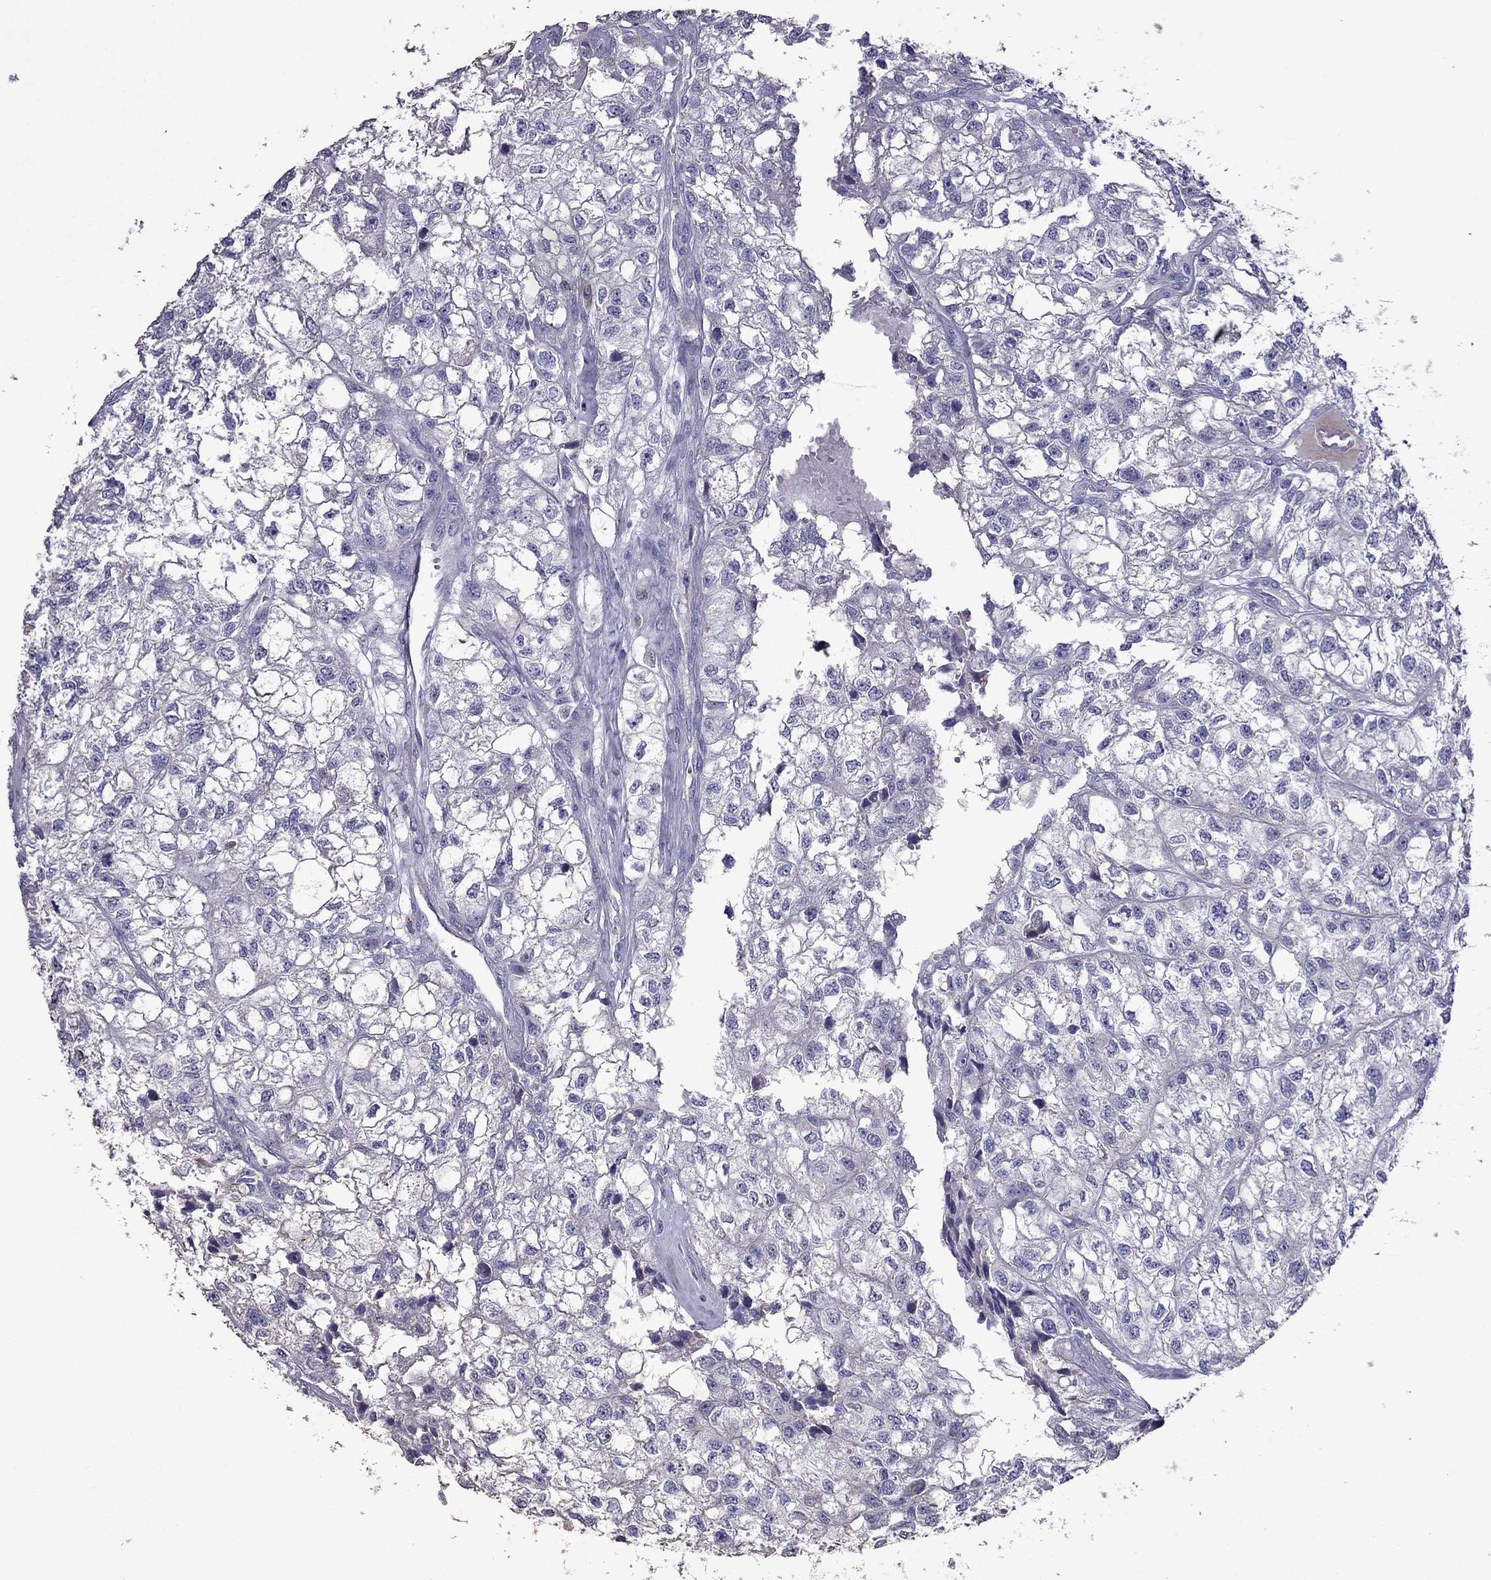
{"staining": {"intensity": "negative", "quantity": "none", "location": "none"}, "tissue": "renal cancer", "cell_type": "Tumor cells", "image_type": "cancer", "snomed": [{"axis": "morphology", "description": "Adenocarcinoma, NOS"}, {"axis": "topography", "description": "Kidney"}], "caption": "Tumor cells show no significant staining in renal cancer (adenocarcinoma).", "gene": "AK5", "patient": {"sex": "male", "age": 56}}